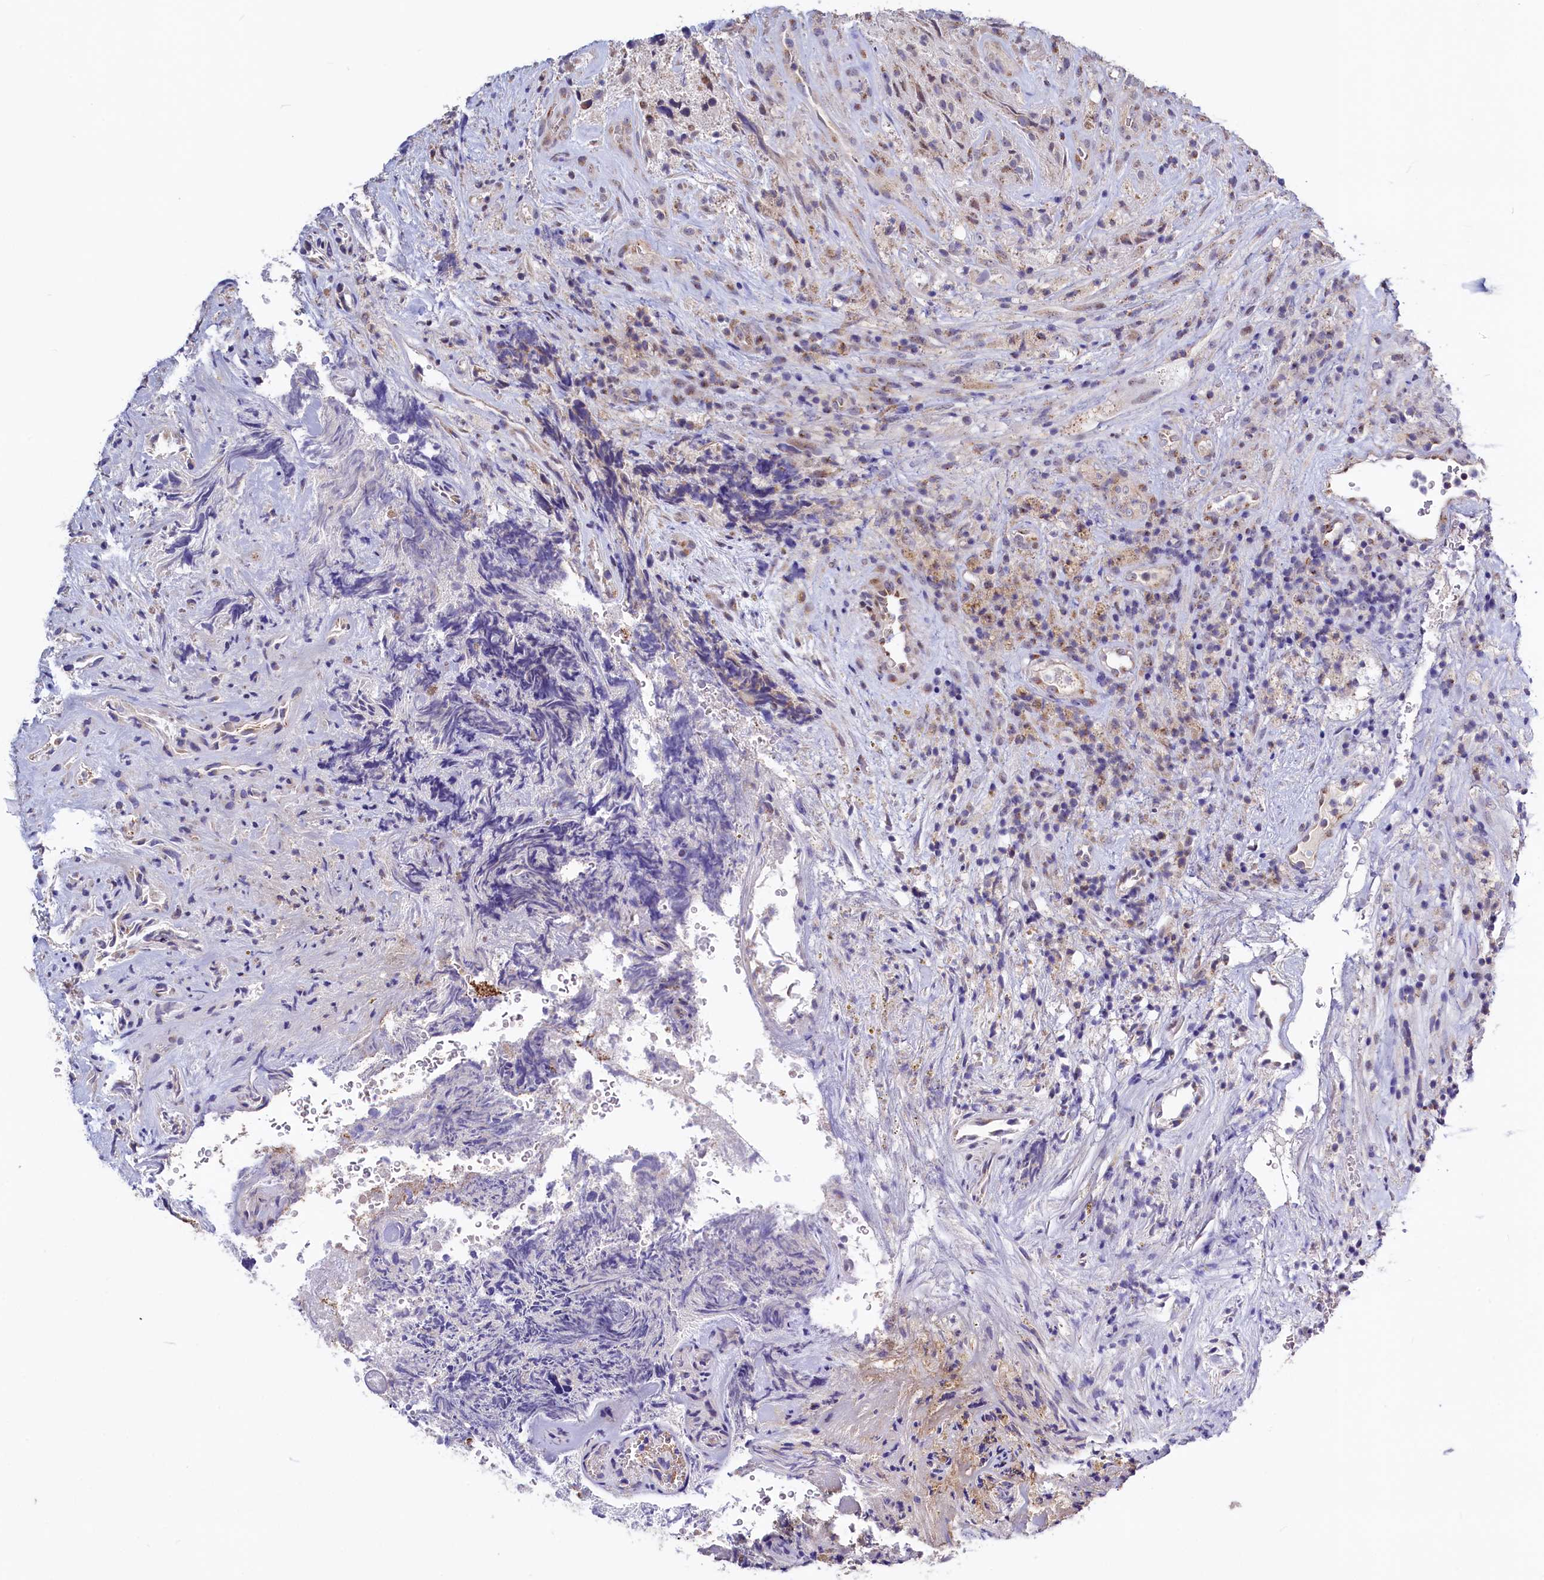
{"staining": {"intensity": "negative", "quantity": "none", "location": "none"}, "tissue": "glioma", "cell_type": "Tumor cells", "image_type": "cancer", "snomed": [{"axis": "morphology", "description": "Glioma, malignant, High grade"}, {"axis": "topography", "description": "Brain"}], "caption": "An image of malignant high-grade glioma stained for a protein demonstrates no brown staining in tumor cells.", "gene": "SEC24C", "patient": {"sex": "male", "age": 69}}